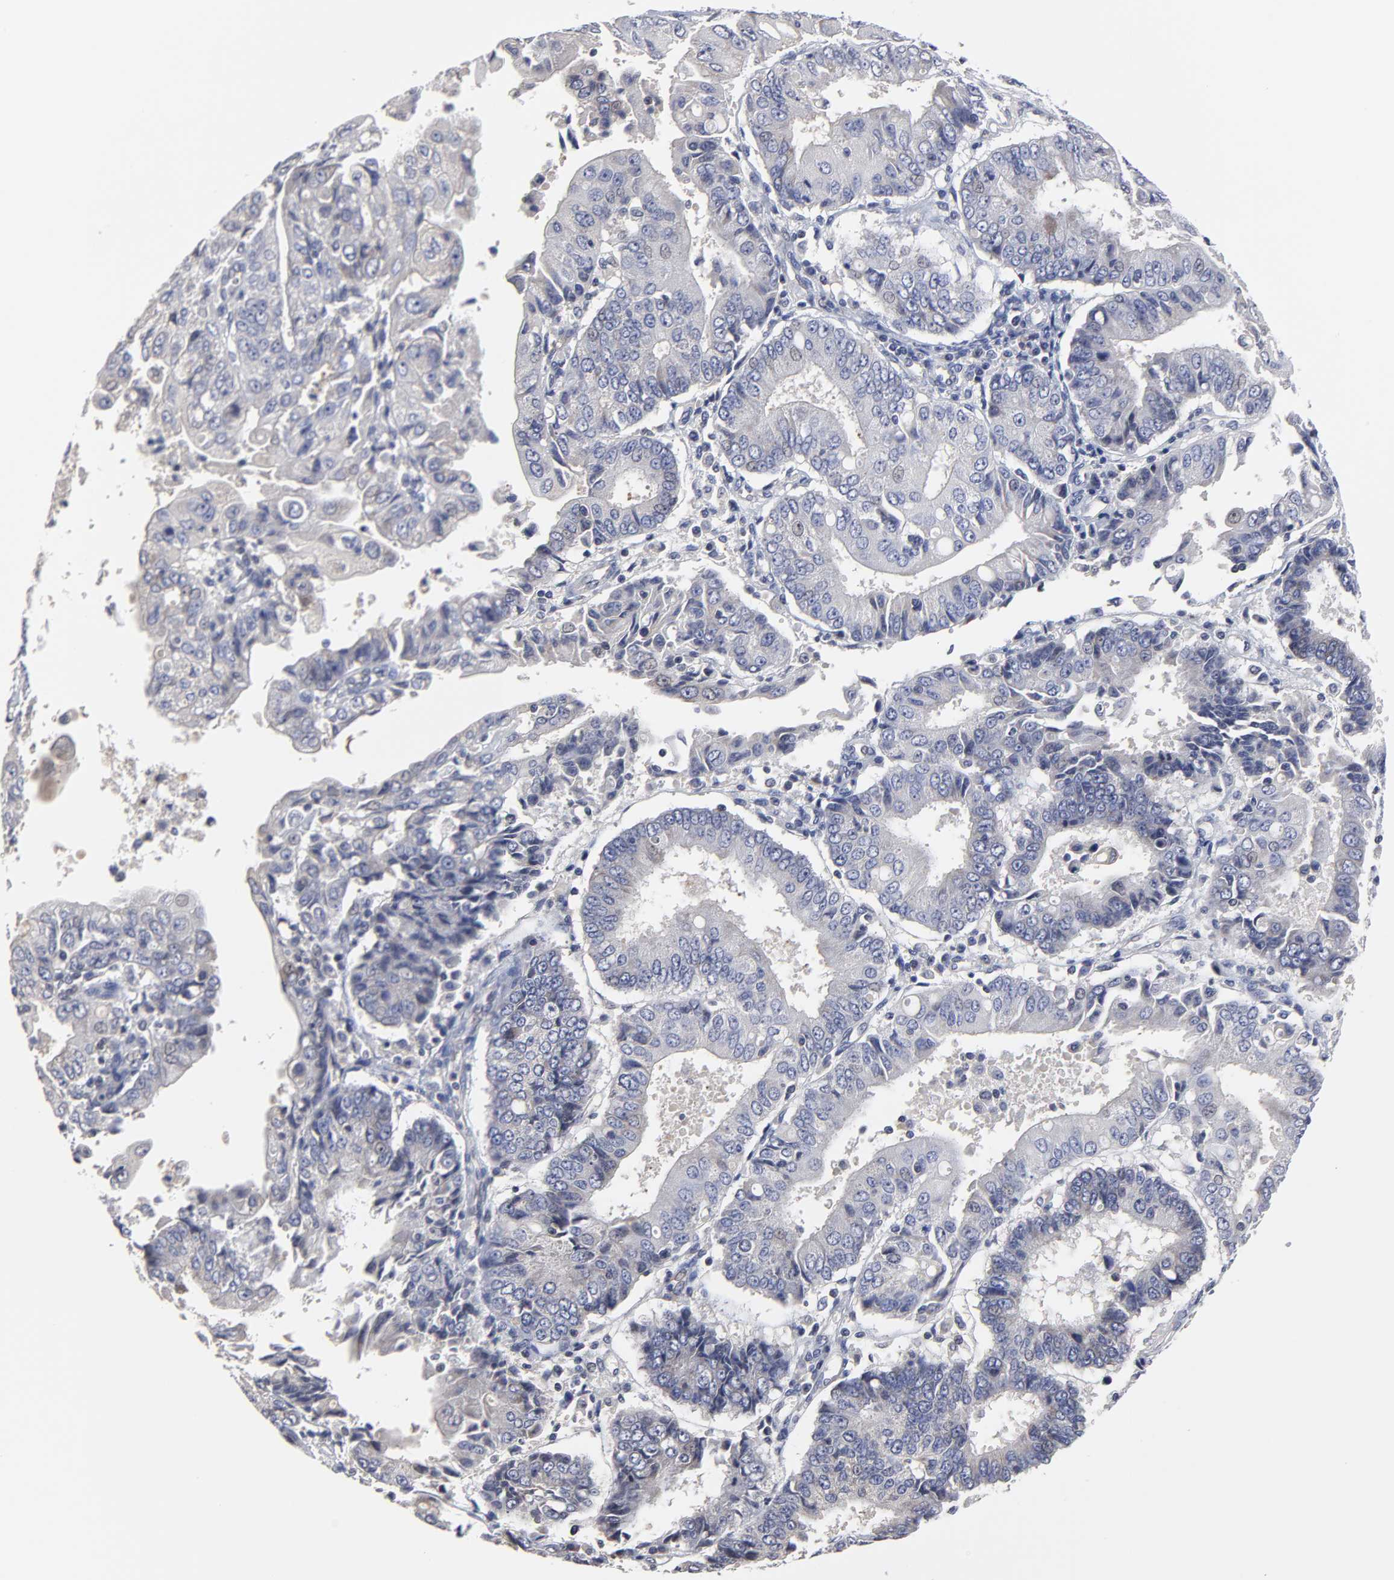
{"staining": {"intensity": "weak", "quantity": "25%-75%", "location": "cytoplasmic/membranous"}, "tissue": "endometrial cancer", "cell_type": "Tumor cells", "image_type": "cancer", "snomed": [{"axis": "morphology", "description": "Adenocarcinoma, NOS"}, {"axis": "topography", "description": "Endometrium"}], "caption": "A photomicrograph of human endometrial cancer stained for a protein shows weak cytoplasmic/membranous brown staining in tumor cells. (DAB IHC with brightfield microscopy, high magnification).", "gene": "ZNF157", "patient": {"sex": "female", "age": 75}}